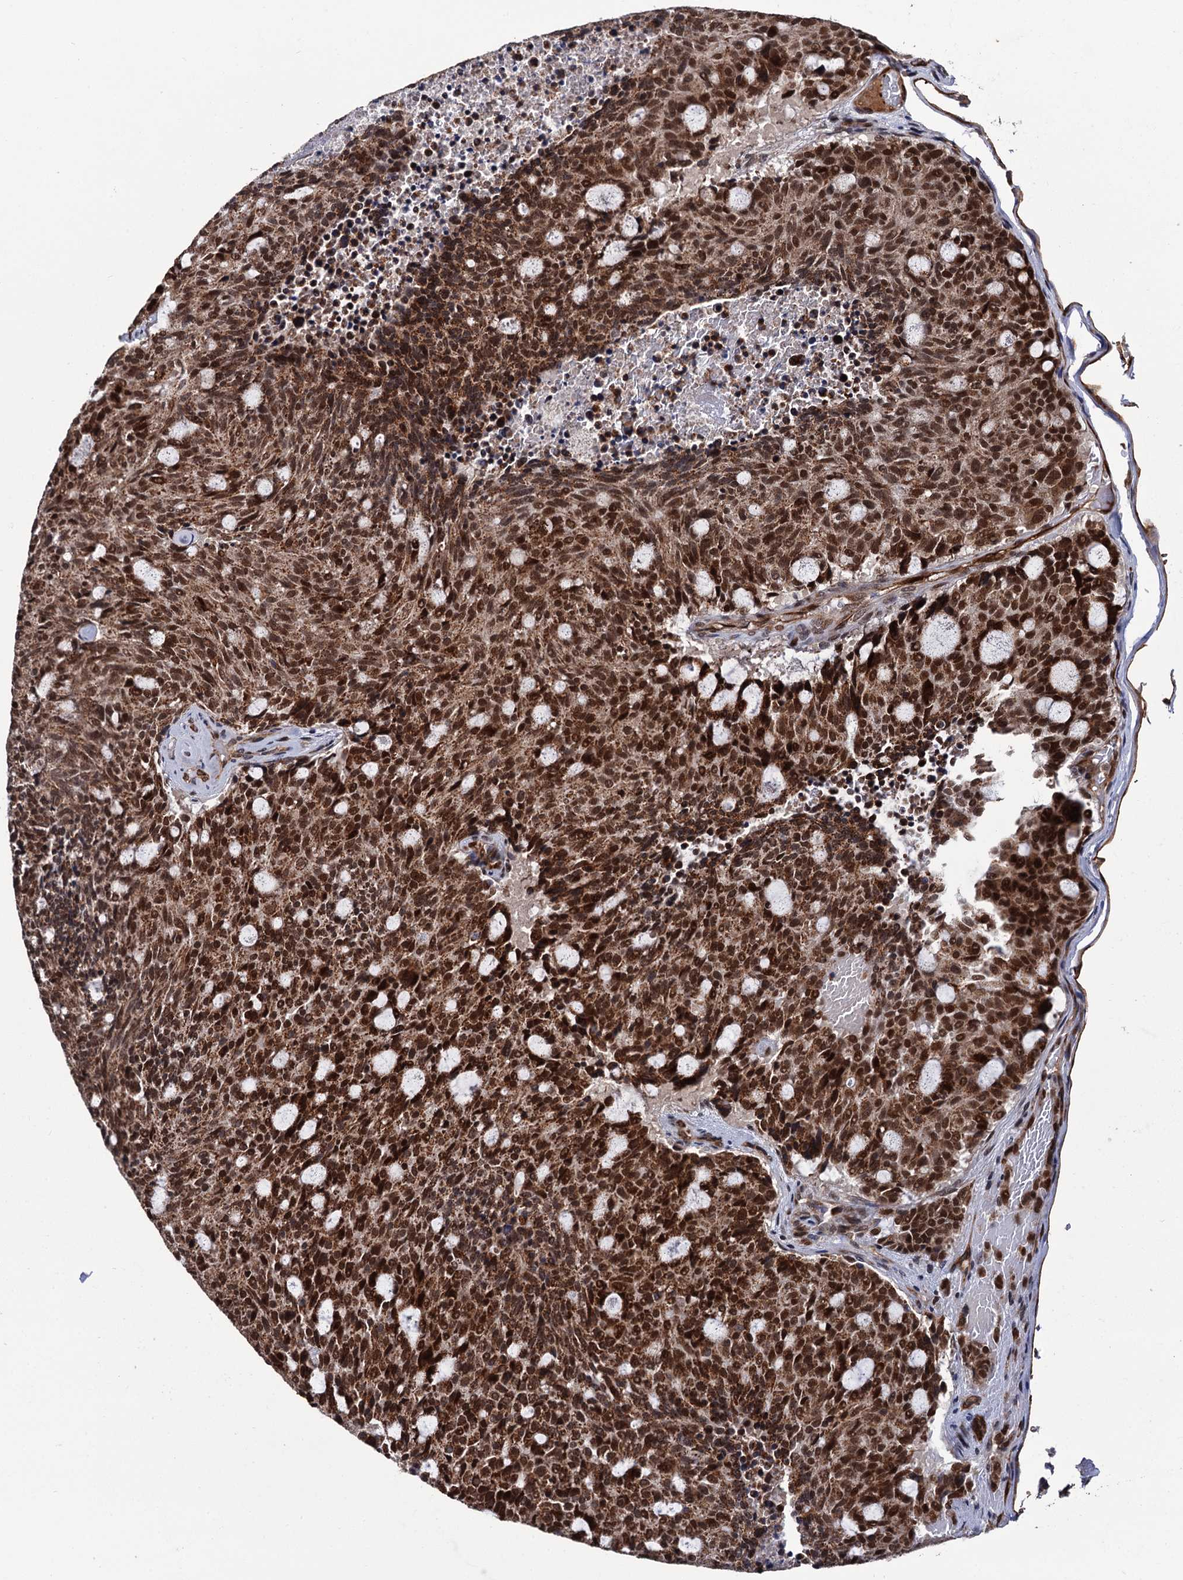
{"staining": {"intensity": "strong", "quantity": ">75%", "location": "cytoplasmic/membranous,nuclear"}, "tissue": "carcinoid", "cell_type": "Tumor cells", "image_type": "cancer", "snomed": [{"axis": "morphology", "description": "Carcinoid, malignant, NOS"}, {"axis": "topography", "description": "Pancreas"}], "caption": "A high-resolution image shows immunohistochemistry staining of malignant carcinoid, which demonstrates strong cytoplasmic/membranous and nuclear staining in about >75% of tumor cells.", "gene": "LRRC63", "patient": {"sex": "female", "age": 54}}